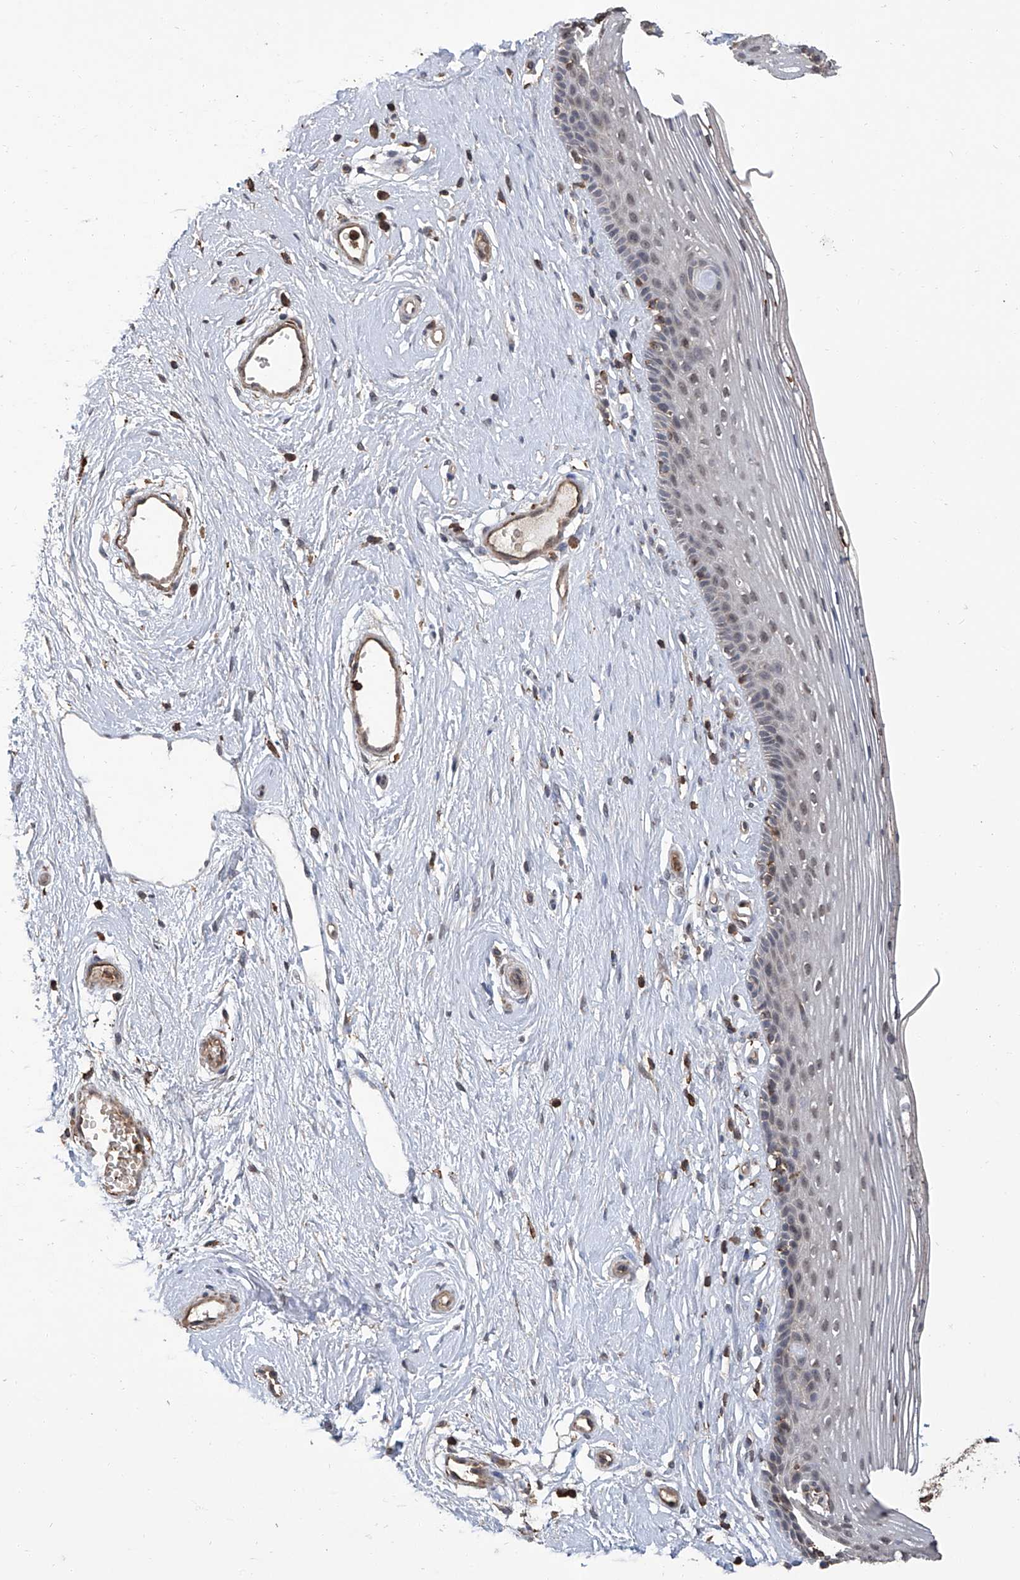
{"staining": {"intensity": "weak", "quantity": "<25%", "location": "nuclear"}, "tissue": "vagina", "cell_type": "Squamous epithelial cells", "image_type": "normal", "snomed": [{"axis": "morphology", "description": "Normal tissue, NOS"}, {"axis": "topography", "description": "Vagina"}], "caption": "Squamous epithelial cells are negative for brown protein staining in normal vagina. (DAB IHC with hematoxylin counter stain).", "gene": "GPT", "patient": {"sex": "female", "age": 46}}